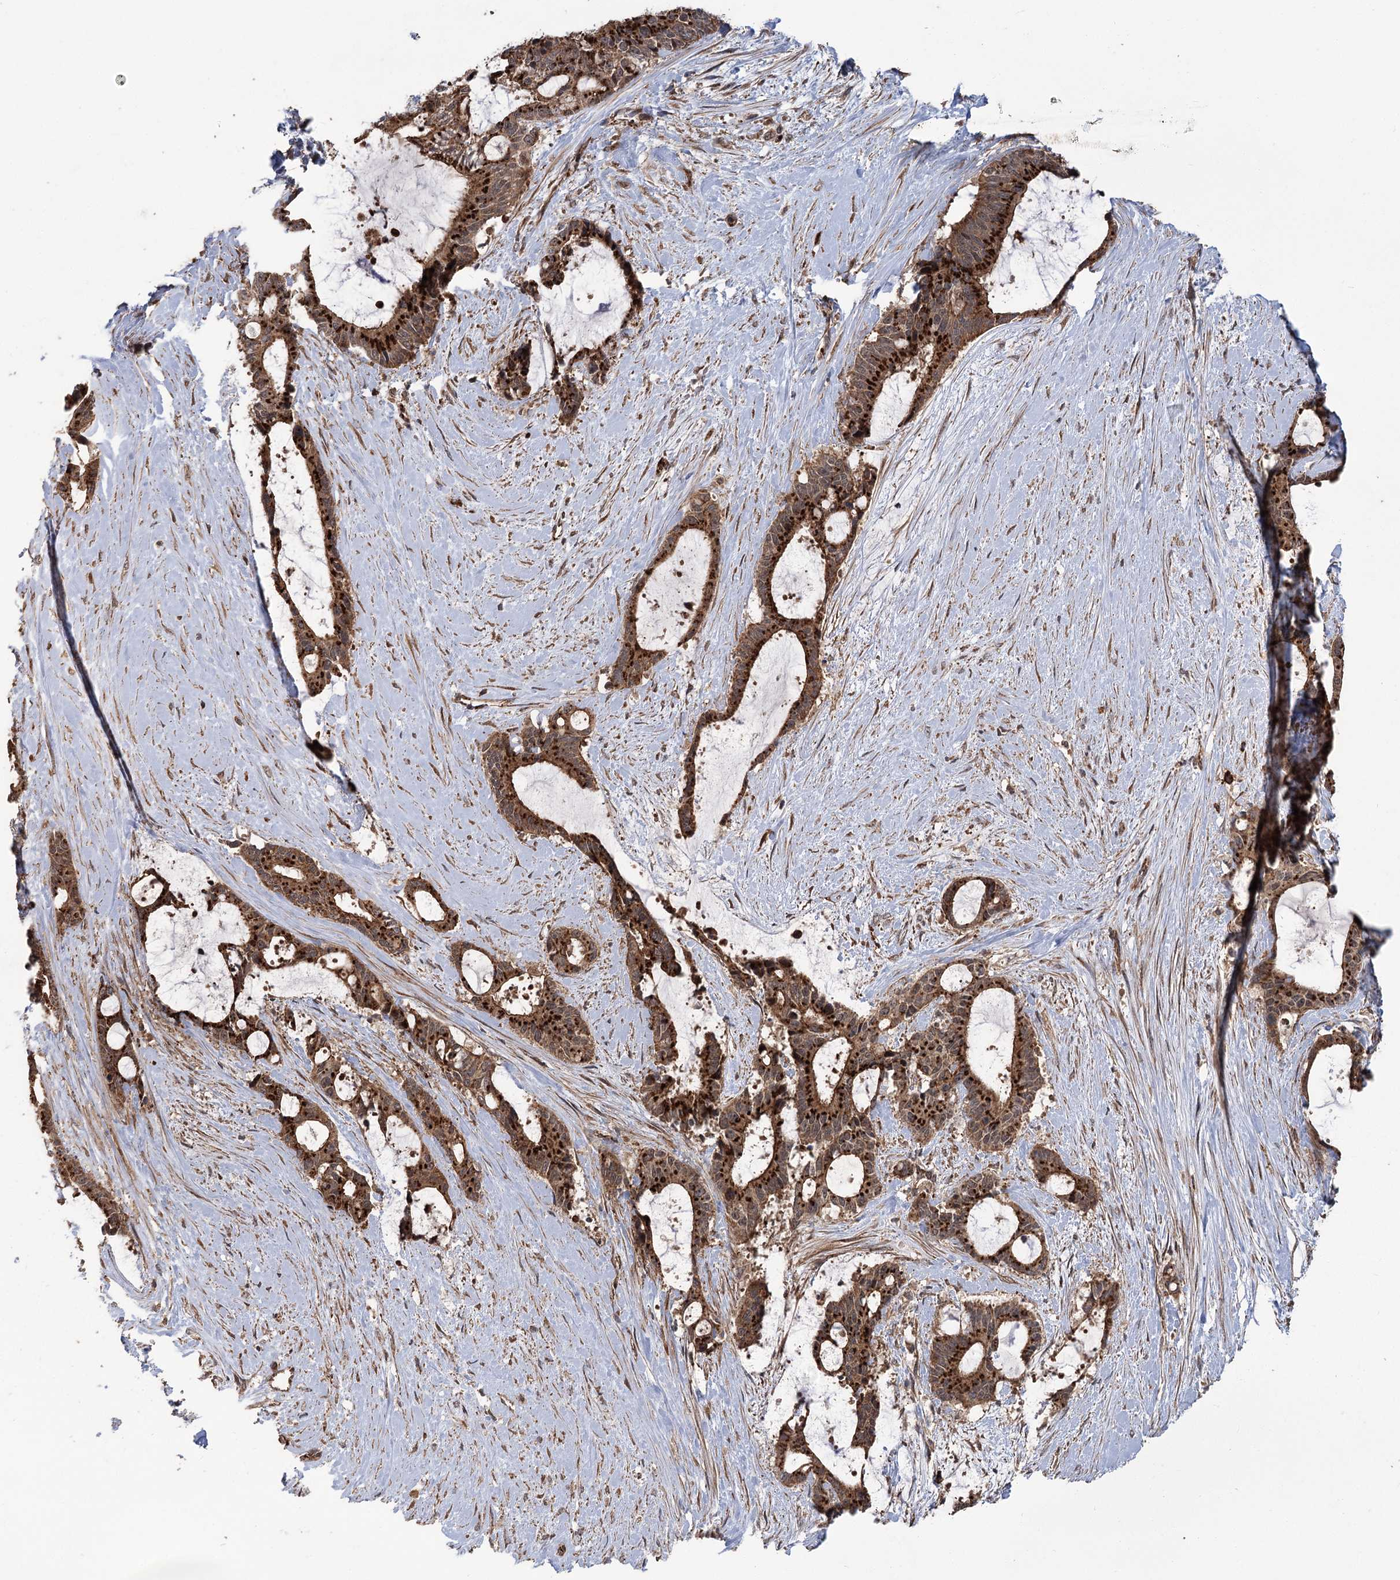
{"staining": {"intensity": "strong", "quantity": ">75%", "location": "cytoplasmic/membranous"}, "tissue": "liver cancer", "cell_type": "Tumor cells", "image_type": "cancer", "snomed": [{"axis": "morphology", "description": "Normal tissue, NOS"}, {"axis": "morphology", "description": "Cholangiocarcinoma"}, {"axis": "topography", "description": "Liver"}, {"axis": "topography", "description": "Peripheral nerve tissue"}], "caption": "About >75% of tumor cells in human liver cancer (cholangiocarcinoma) exhibit strong cytoplasmic/membranous protein staining as visualized by brown immunohistochemical staining.", "gene": "CARD19", "patient": {"sex": "female", "age": 73}}